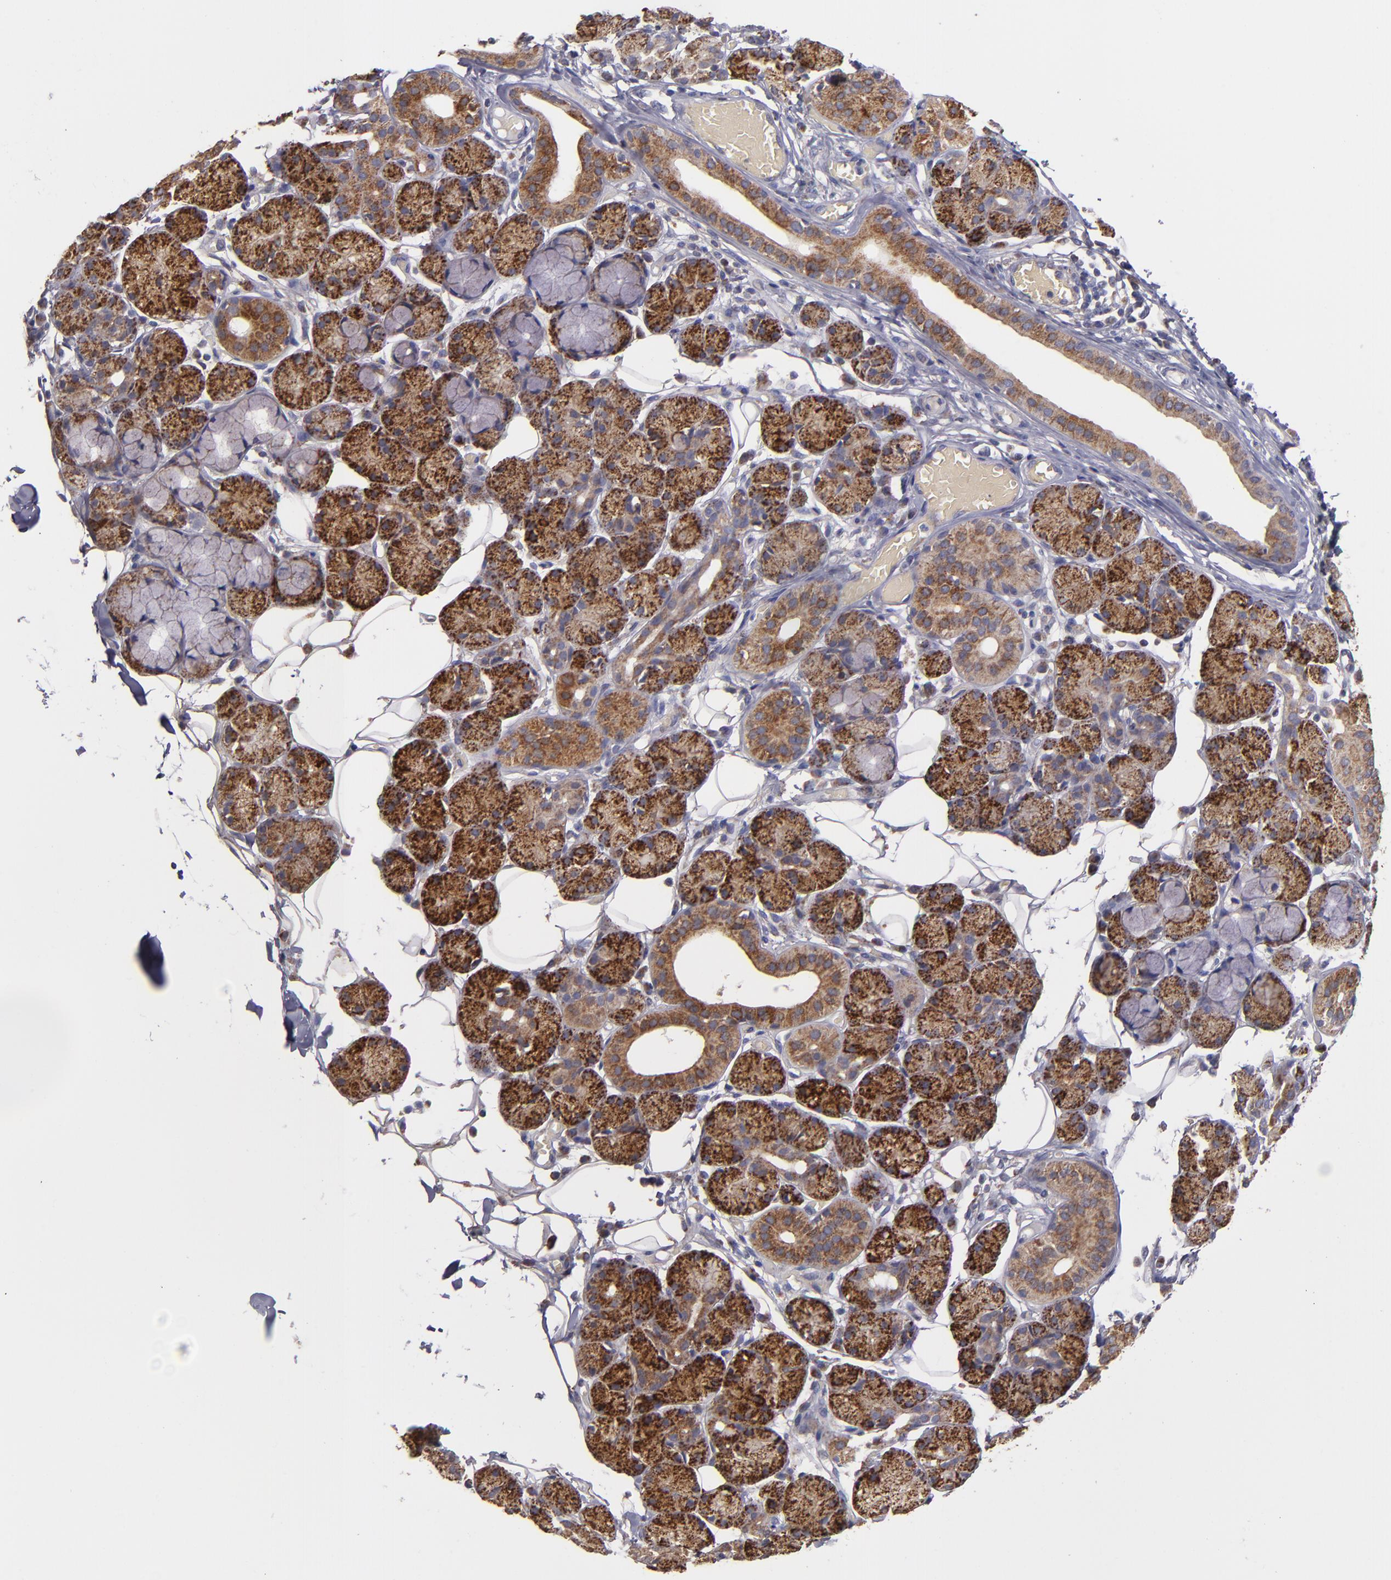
{"staining": {"intensity": "strong", "quantity": ">75%", "location": "cytoplasmic/membranous"}, "tissue": "salivary gland", "cell_type": "Glandular cells", "image_type": "normal", "snomed": [{"axis": "morphology", "description": "Normal tissue, NOS"}, {"axis": "topography", "description": "Salivary gland"}], "caption": "Protein staining demonstrates strong cytoplasmic/membranous staining in approximately >75% of glandular cells in benign salivary gland. The staining is performed using DAB brown chromogen to label protein expression. The nuclei are counter-stained blue using hematoxylin.", "gene": "CLTA", "patient": {"sex": "male", "age": 54}}